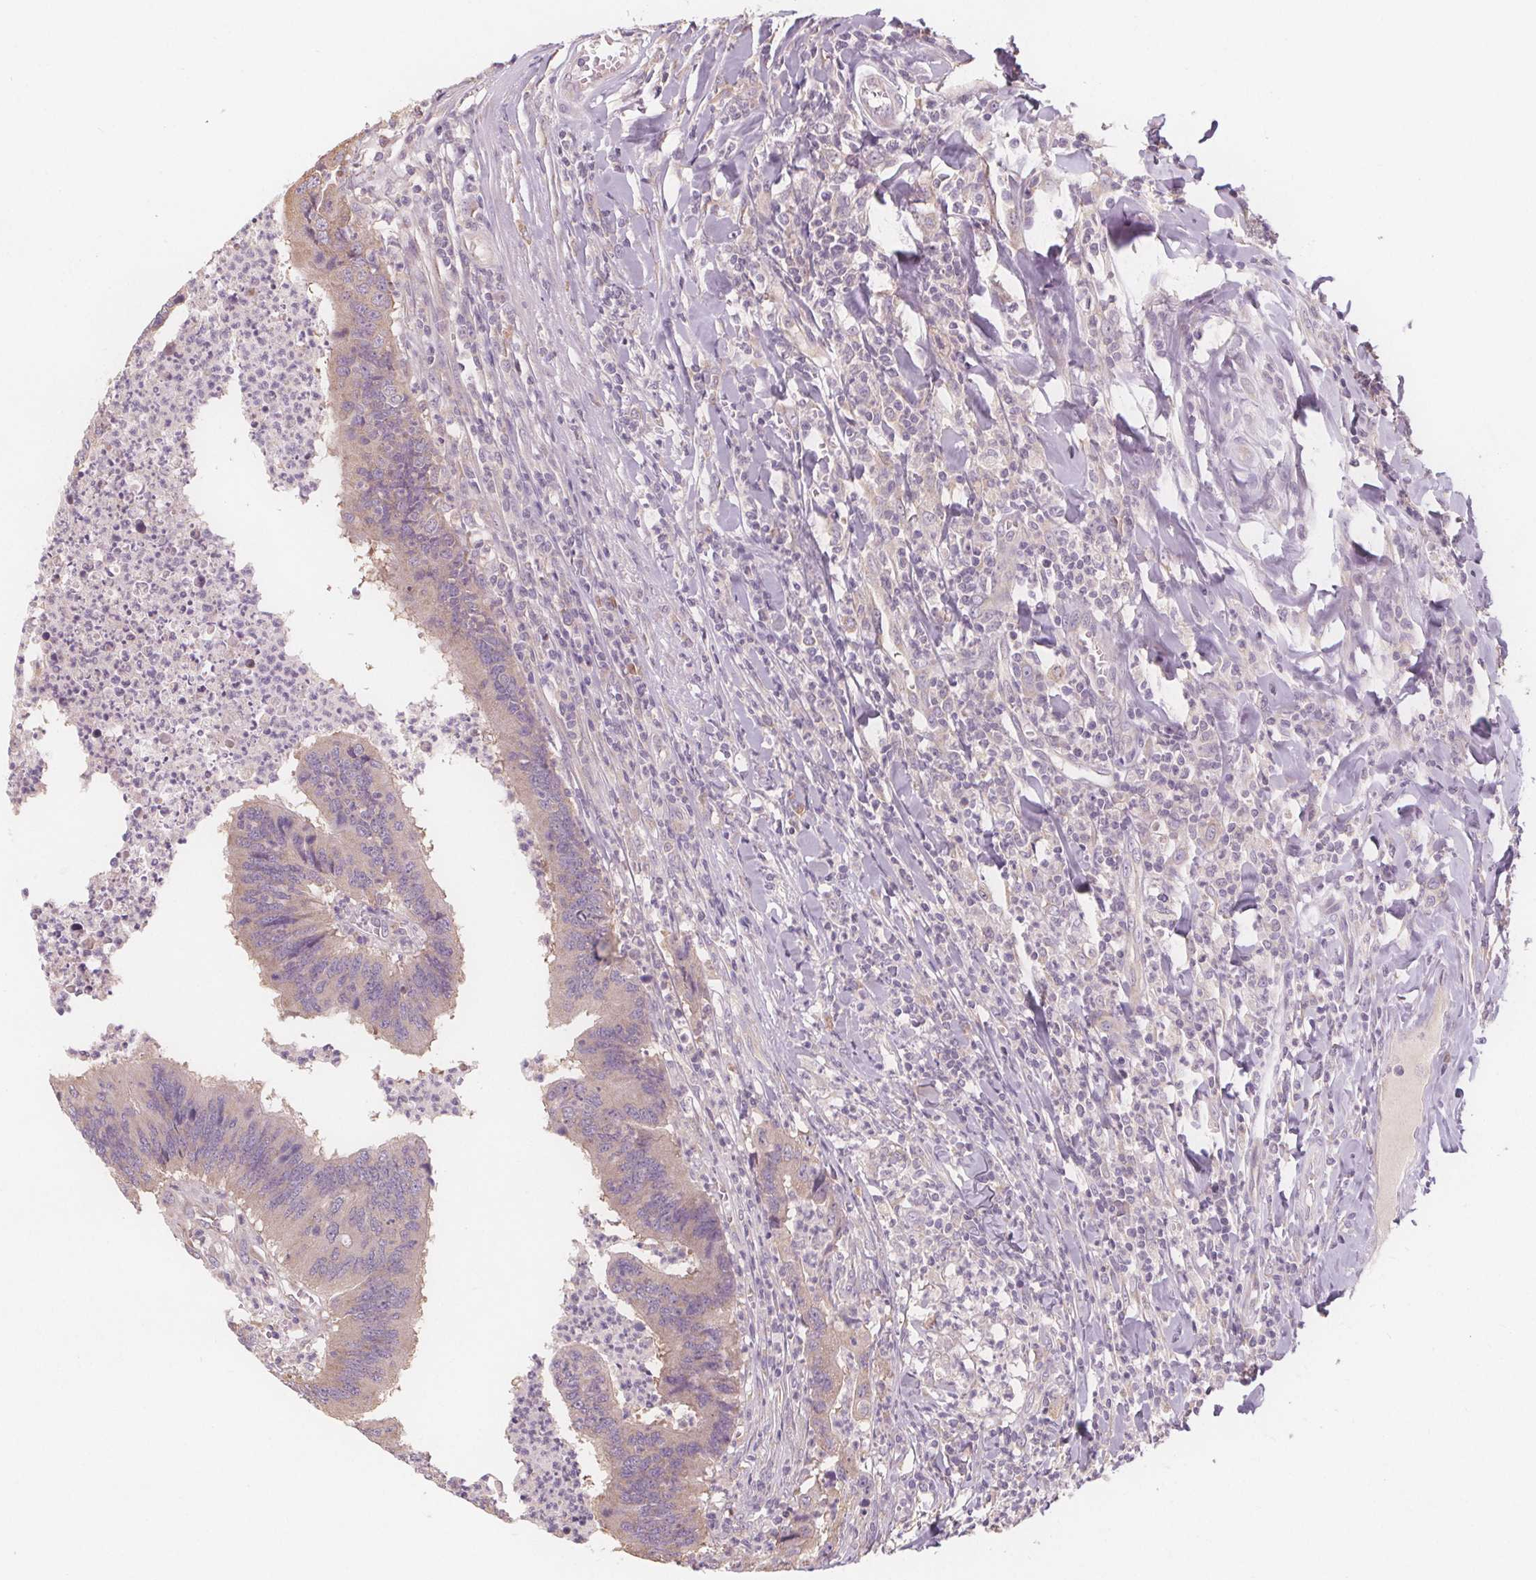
{"staining": {"intensity": "negative", "quantity": "none", "location": "none"}, "tissue": "colorectal cancer", "cell_type": "Tumor cells", "image_type": "cancer", "snomed": [{"axis": "morphology", "description": "Adenocarcinoma, NOS"}, {"axis": "topography", "description": "Colon"}], "caption": "An image of colorectal cancer (adenocarcinoma) stained for a protein shows no brown staining in tumor cells. The staining is performed using DAB (3,3'-diaminobenzidine) brown chromogen with nuclei counter-stained in using hematoxylin.", "gene": "TMEM80", "patient": {"sex": "female", "age": 67}}